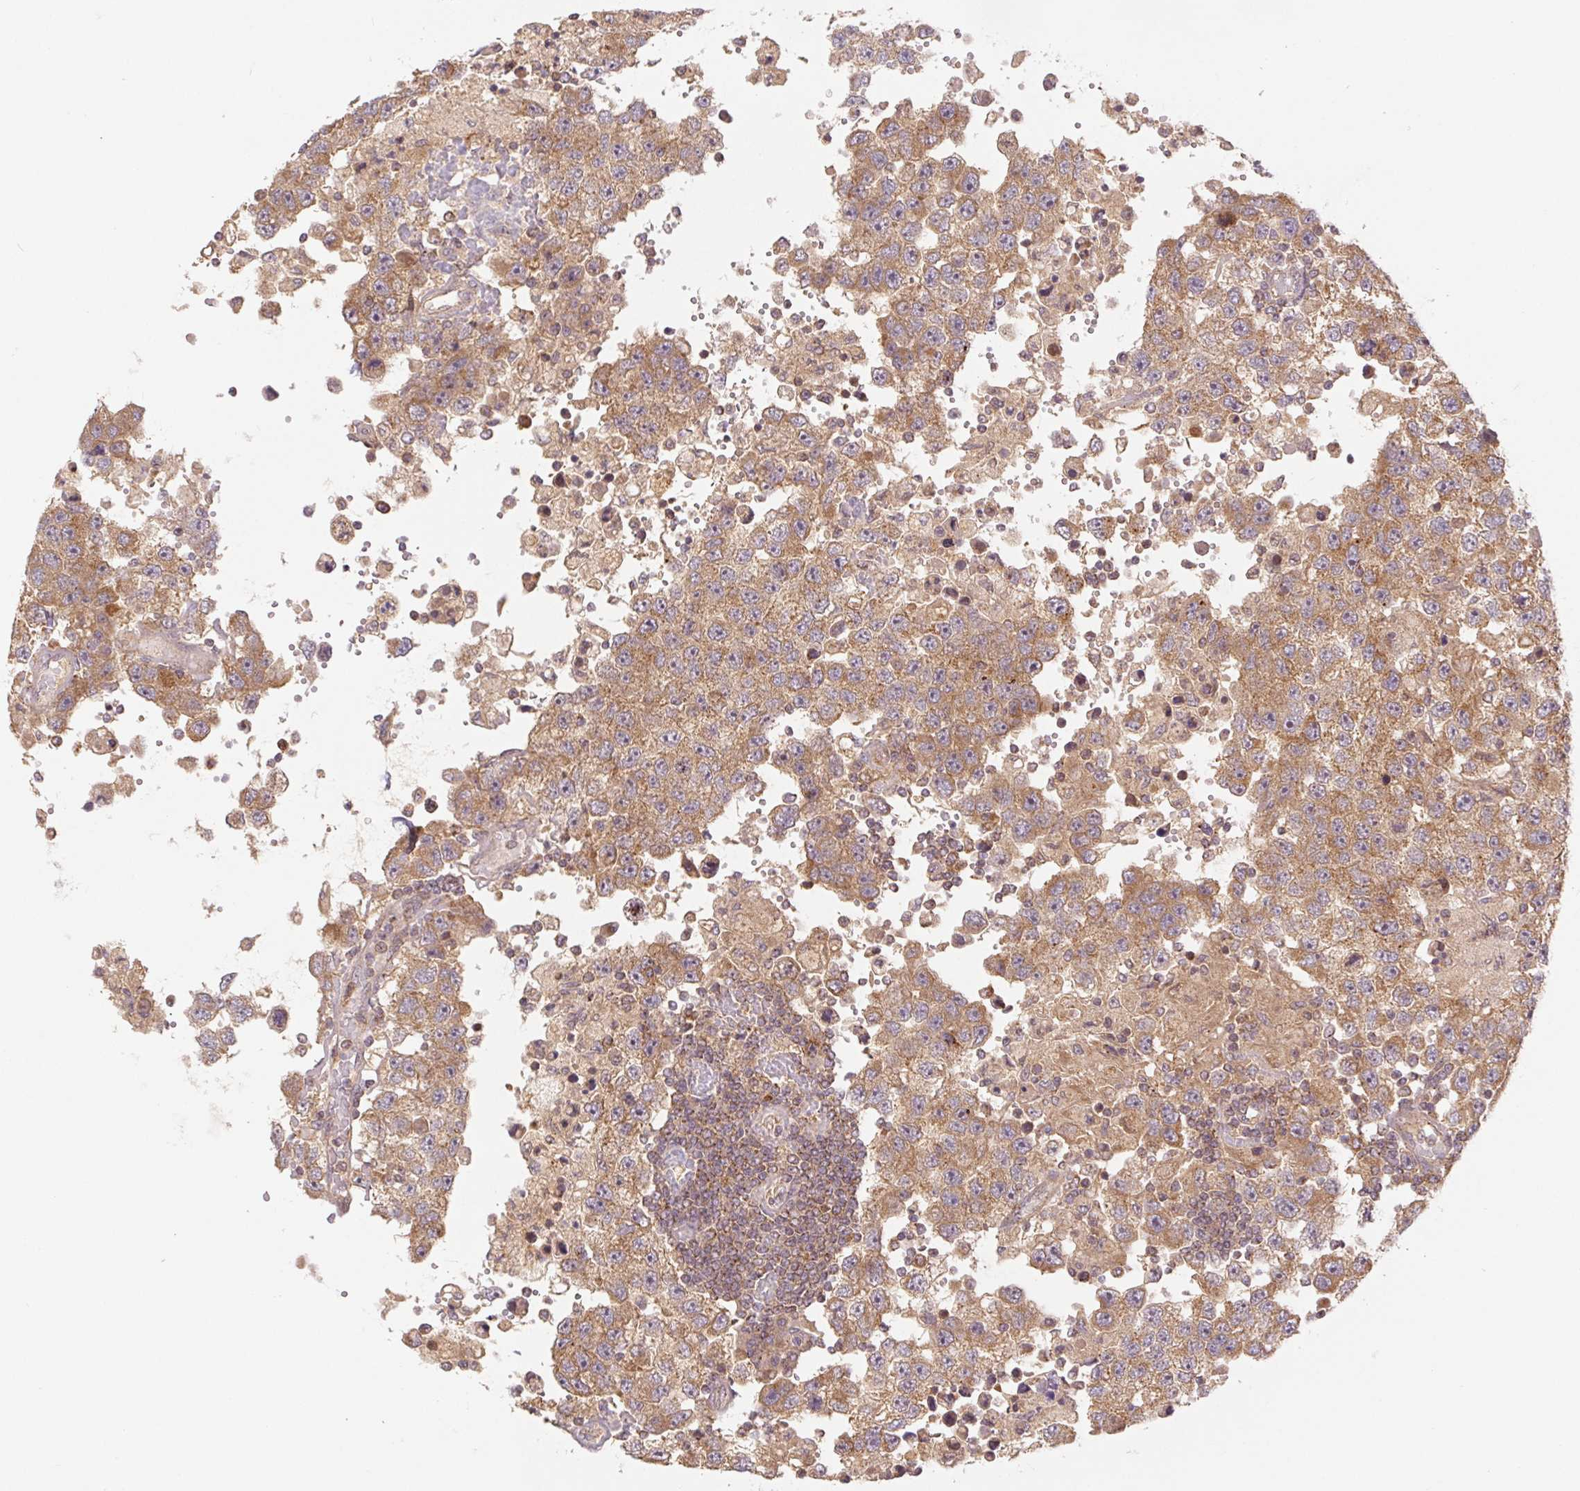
{"staining": {"intensity": "moderate", "quantity": ">75%", "location": "cytoplasmic/membranous"}, "tissue": "testis cancer", "cell_type": "Tumor cells", "image_type": "cancer", "snomed": [{"axis": "morphology", "description": "Carcinoma, Embryonal, NOS"}, {"axis": "topography", "description": "Testis"}], "caption": "Moderate cytoplasmic/membranous protein staining is seen in approximately >75% of tumor cells in testis cancer. The staining is performed using DAB brown chromogen to label protein expression. The nuclei are counter-stained blue using hematoxylin.", "gene": "MTHFD1", "patient": {"sex": "male", "age": 83}}